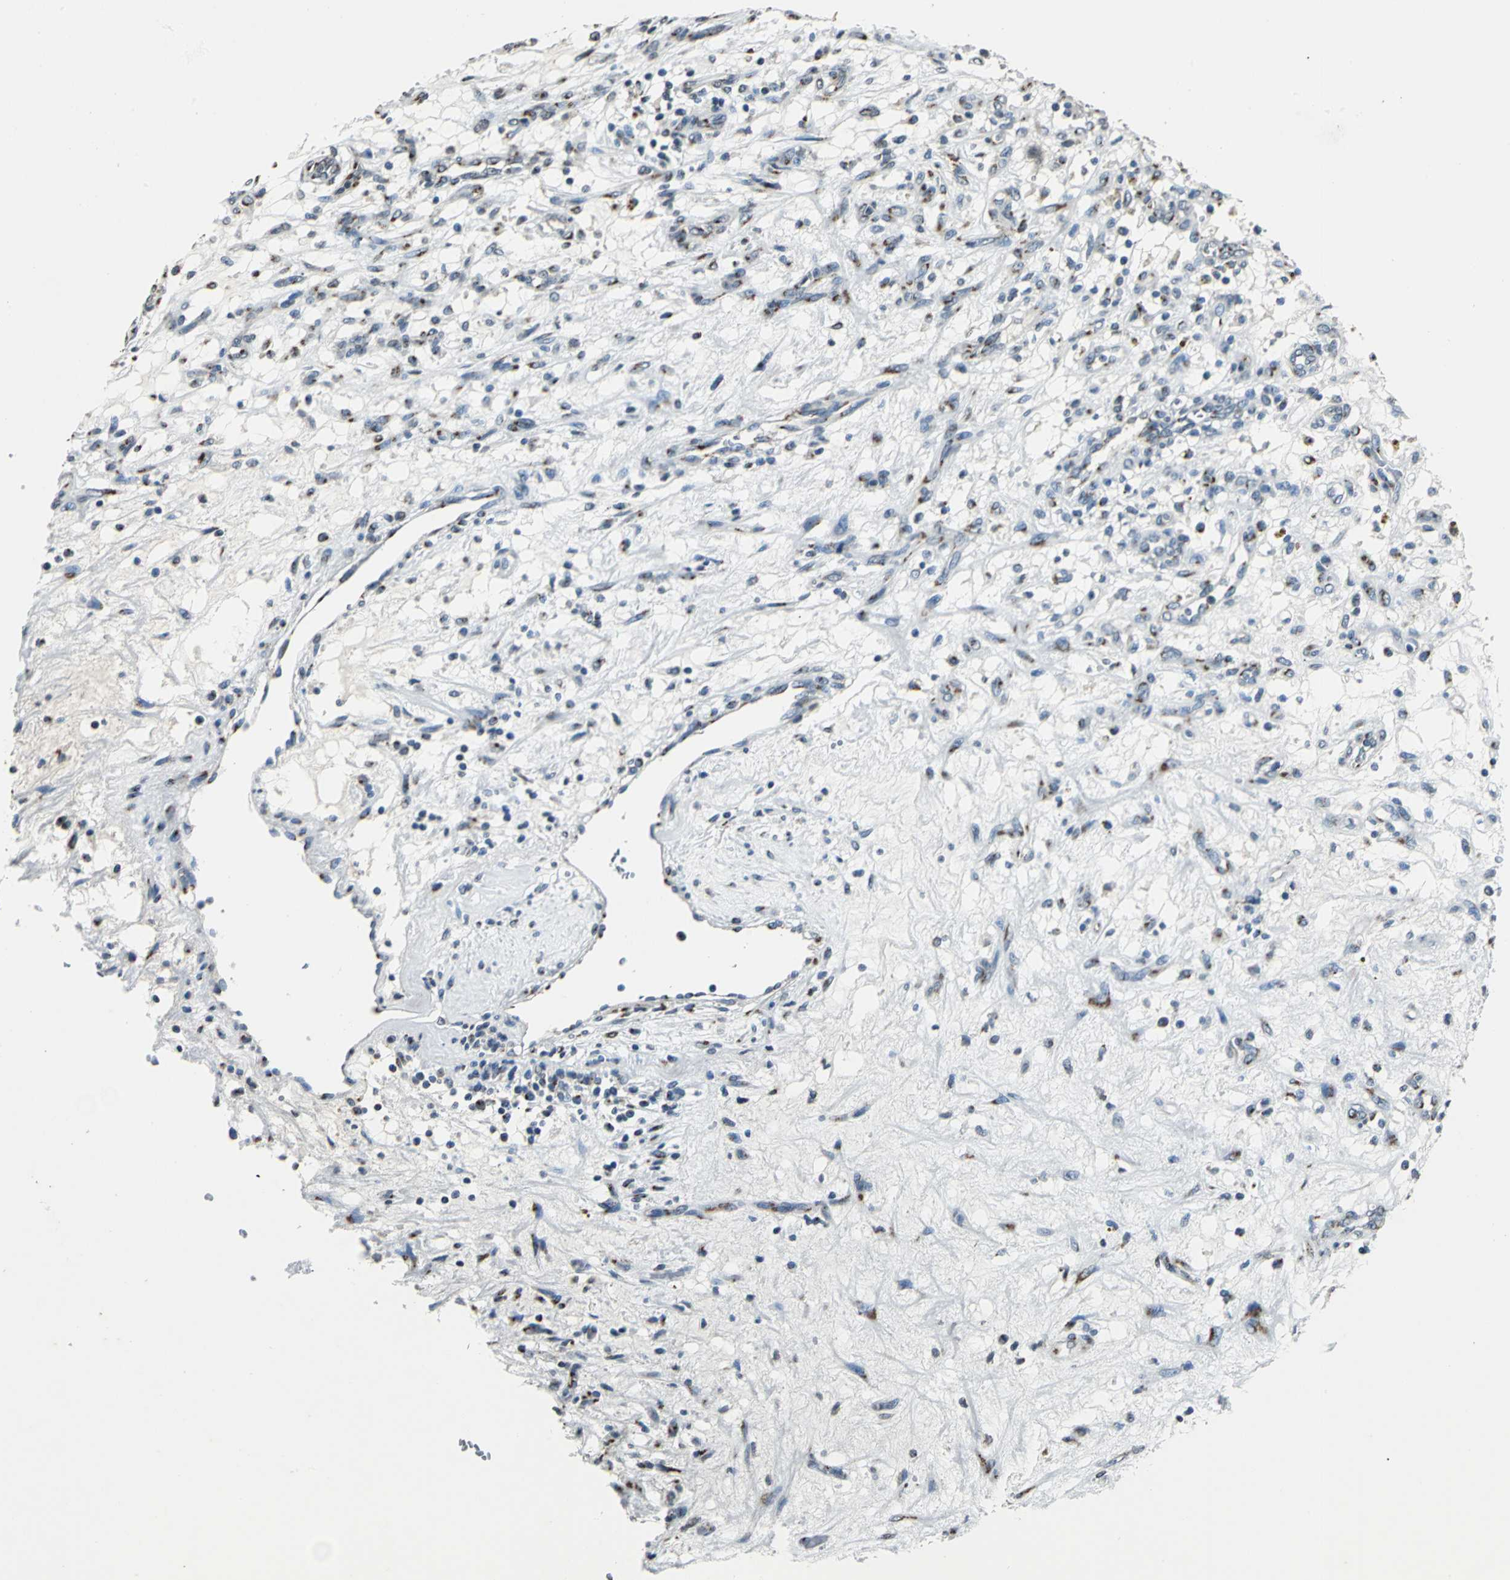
{"staining": {"intensity": "weak", "quantity": "25%-75%", "location": "cytoplasmic/membranous"}, "tissue": "renal cancer", "cell_type": "Tumor cells", "image_type": "cancer", "snomed": [{"axis": "morphology", "description": "Adenocarcinoma, NOS"}, {"axis": "topography", "description": "Kidney"}], "caption": "DAB (3,3'-diaminobenzidine) immunohistochemical staining of human renal cancer exhibits weak cytoplasmic/membranous protein staining in approximately 25%-75% of tumor cells.", "gene": "TMEM115", "patient": {"sex": "female", "age": 57}}